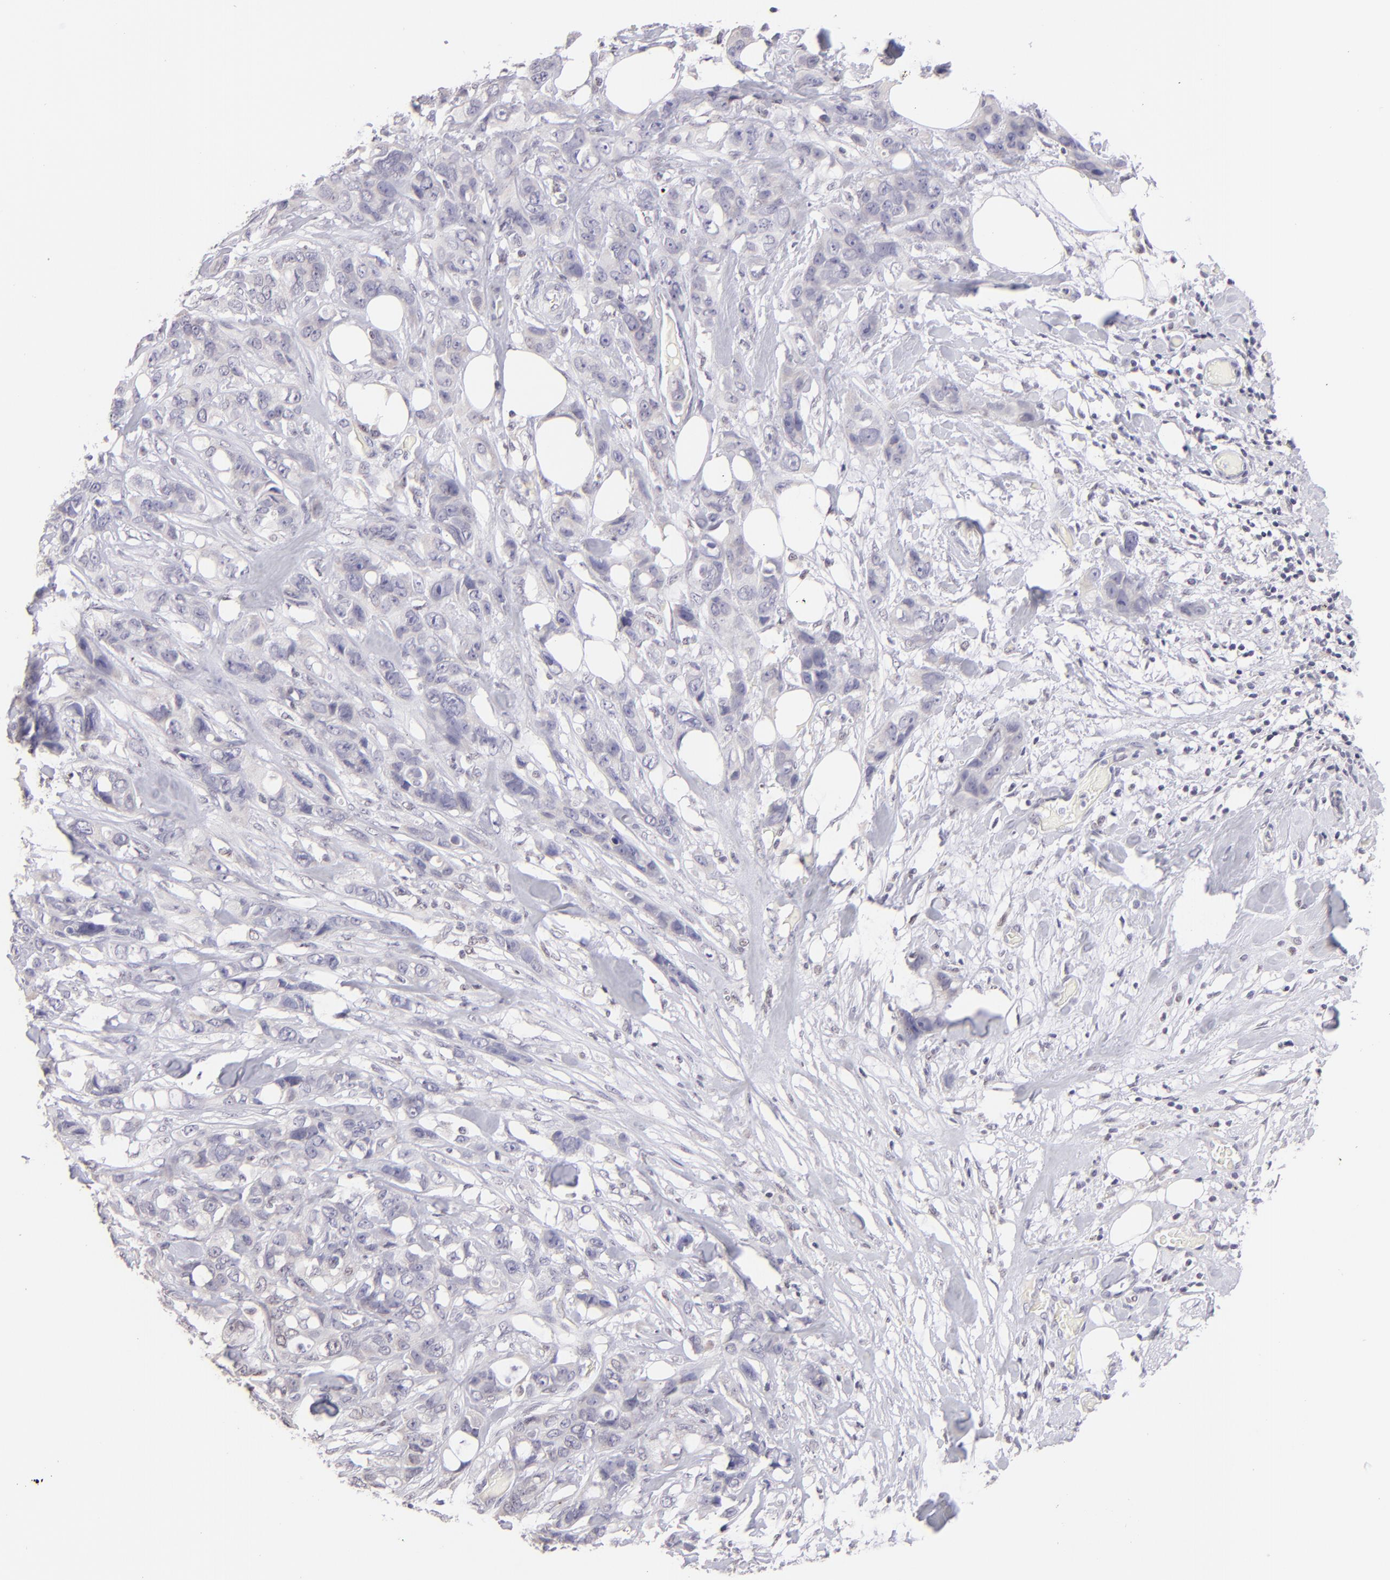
{"staining": {"intensity": "negative", "quantity": "none", "location": "none"}, "tissue": "stomach cancer", "cell_type": "Tumor cells", "image_type": "cancer", "snomed": [{"axis": "morphology", "description": "Adenocarcinoma, NOS"}, {"axis": "topography", "description": "Stomach, upper"}], "caption": "A photomicrograph of human adenocarcinoma (stomach) is negative for staining in tumor cells.", "gene": "MAGEA1", "patient": {"sex": "male", "age": 47}}